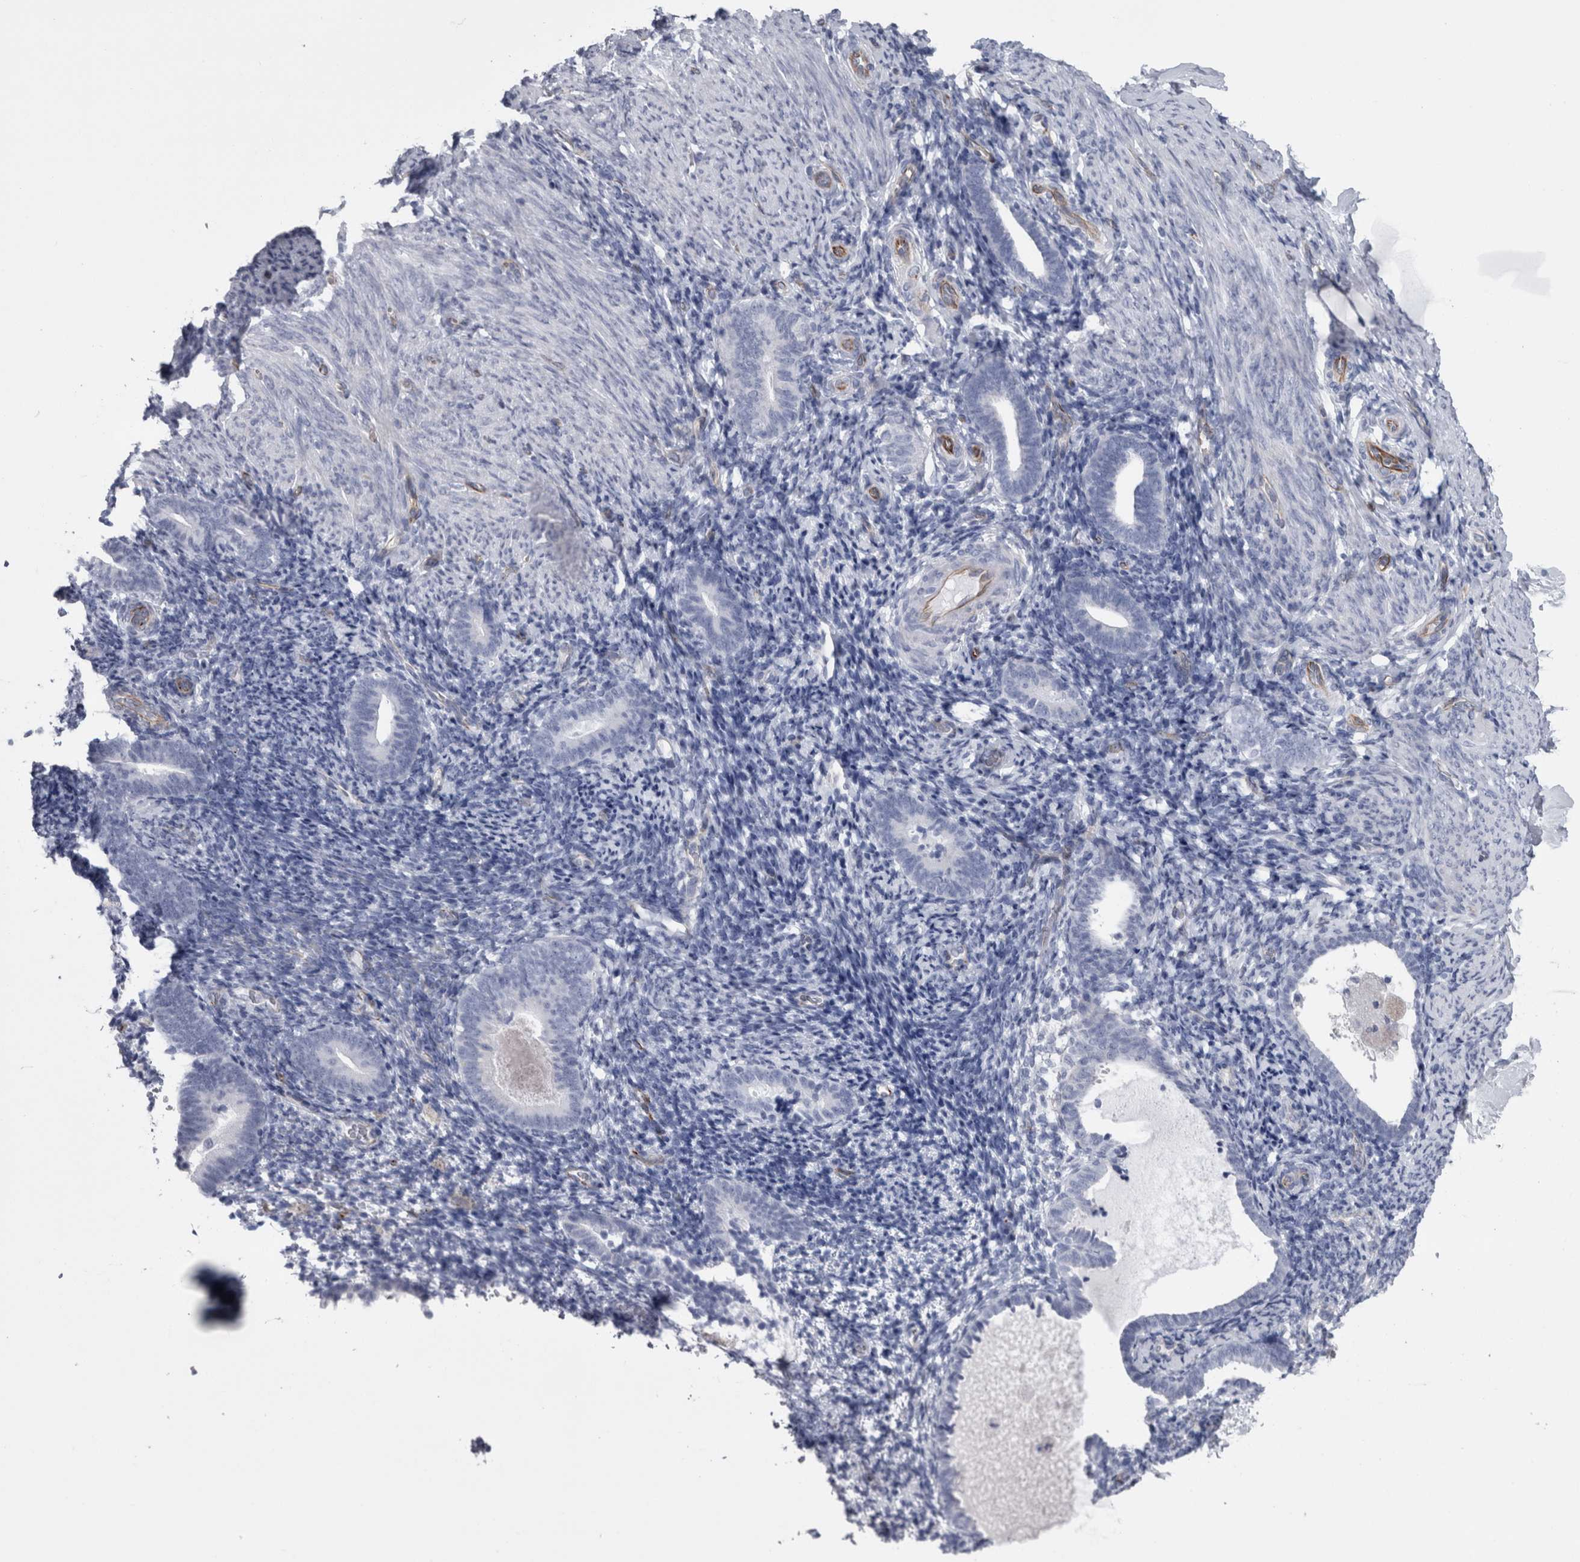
{"staining": {"intensity": "negative", "quantity": "none", "location": "none"}, "tissue": "endometrium", "cell_type": "Cells in endometrial stroma", "image_type": "normal", "snomed": [{"axis": "morphology", "description": "Normal tissue, NOS"}, {"axis": "topography", "description": "Endometrium"}], "caption": "Endometrium stained for a protein using immunohistochemistry demonstrates no staining cells in endometrial stroma.", "gene": "VWDE", "patient": {"sex": "female", "age": 51}}